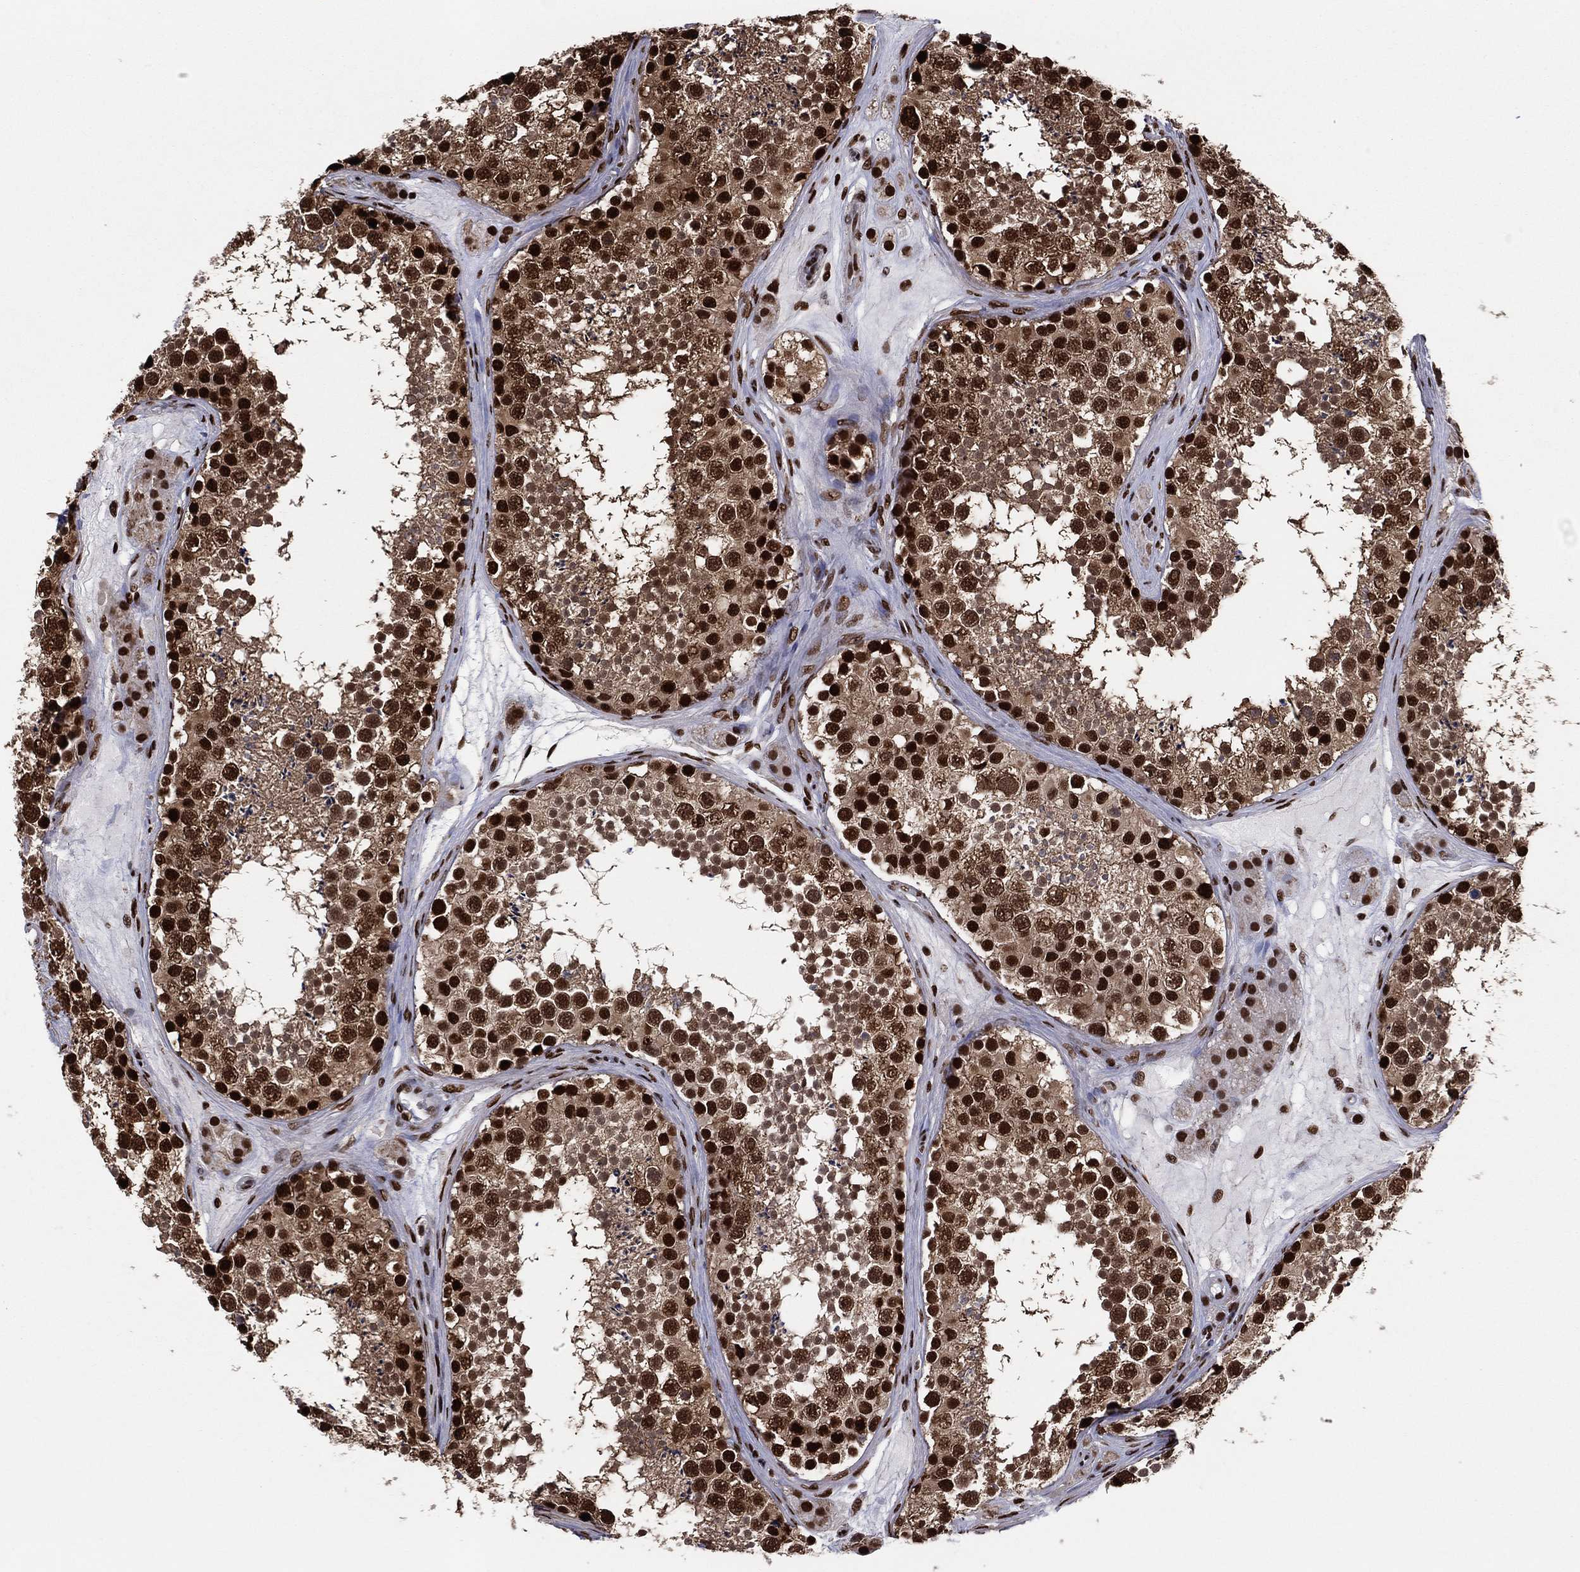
{"staining": {"intensity": "strong", "quantity": ">75%", "location": "nuclear"}, "tissue": "testis", "cell_type": "Cells in seminiferous ducts", "image_type": "normal", "snomed": [{"axis": "morphology", "description": "Normal tissue, NOS"}, {"axis": "topography", "description": "Testis"}], "caption": "IHC of benign testis exhibits high levels of strong nuclear positivity in about >75% of cells in seminiferous ducts.", "gene": "TP53BP1", "patient": {"sex": "male", "age": 41}}